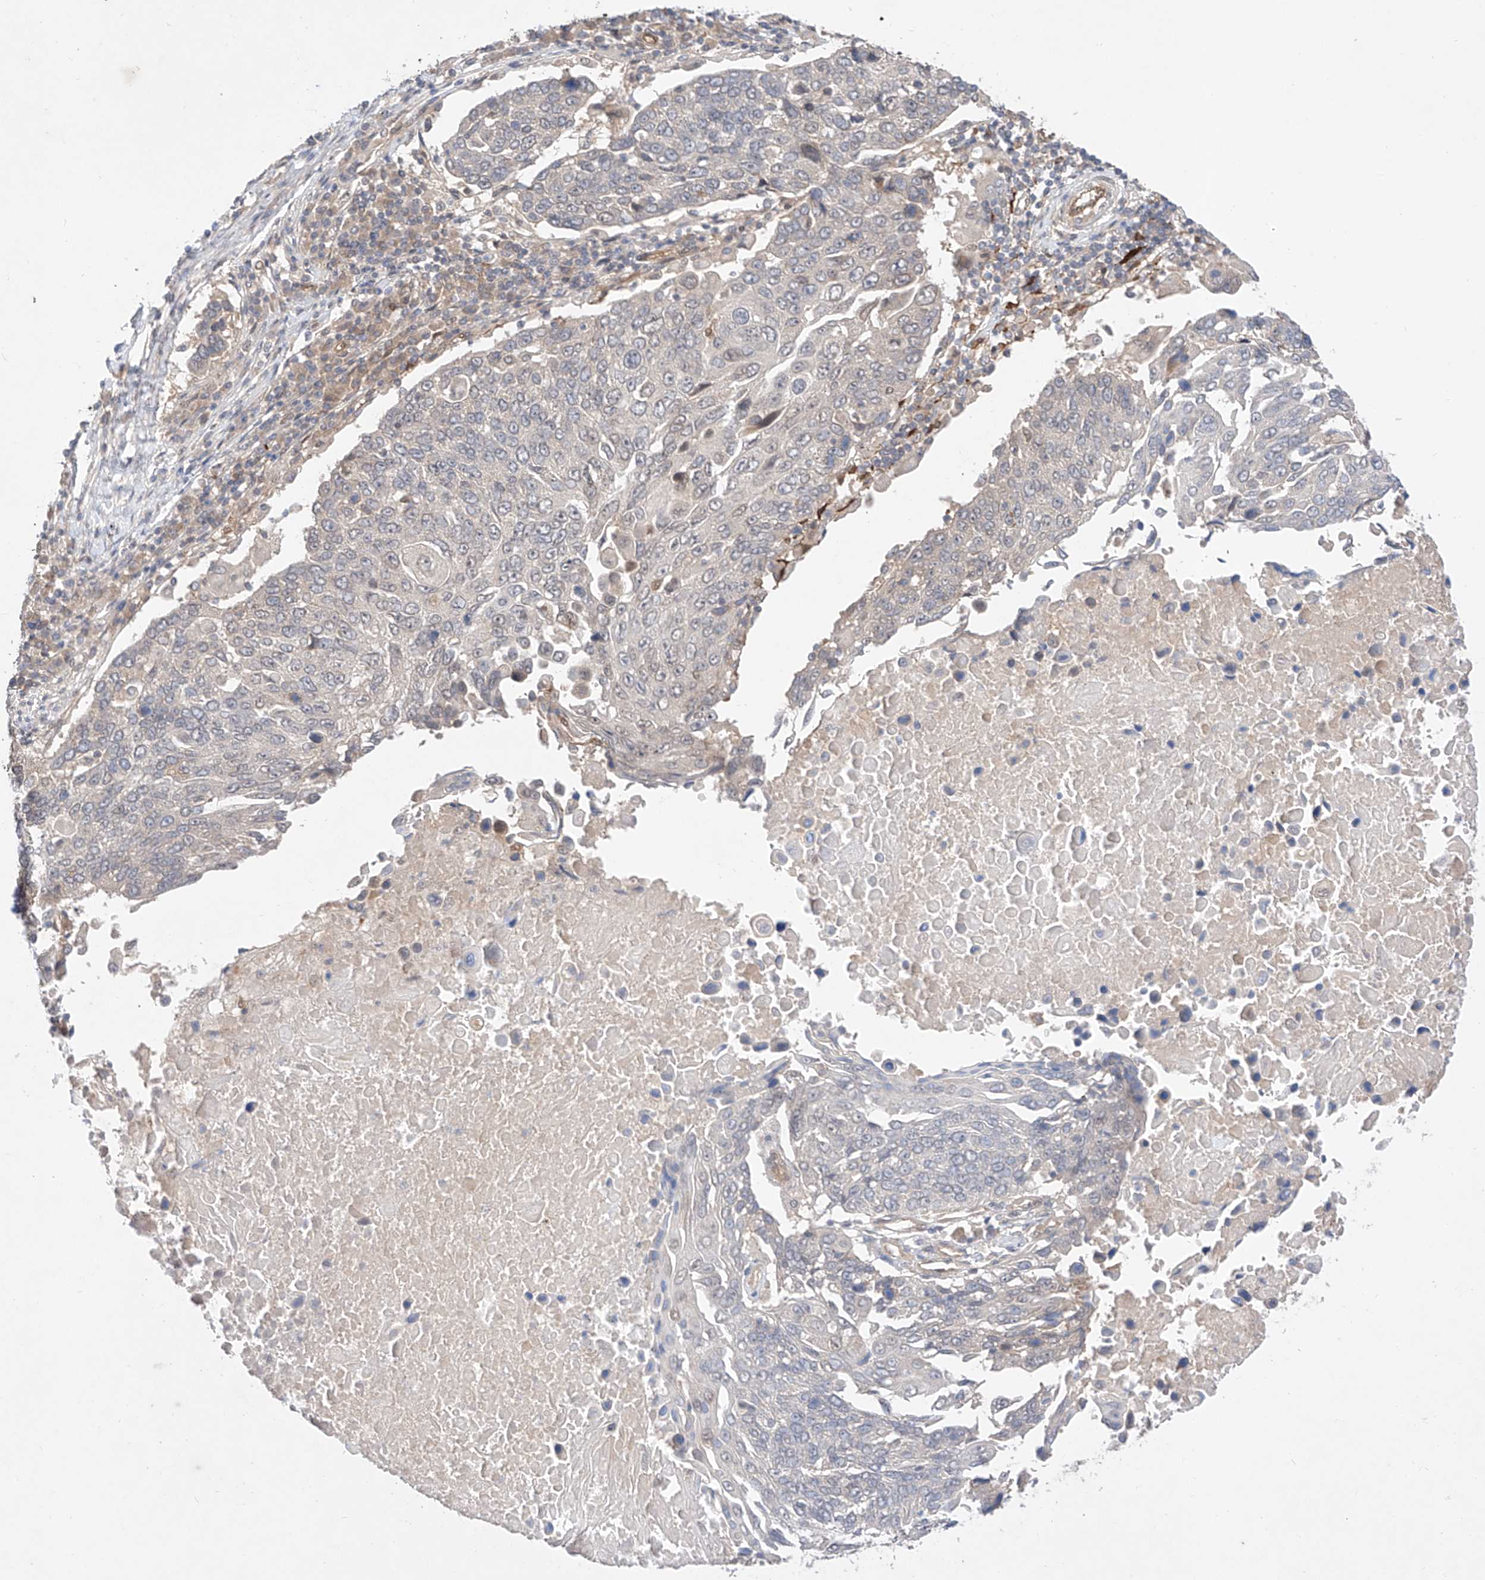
{"staining": {"intensity": "negative", "quantity": "none", "location": "none"}, "tissue": "lung cancer", "cell_type": "Tumor cells", "image_type": "cancer", "snomed": [{"axis": "morphology", "description": "Squamous cell carcinoma, NOS"}, {"axis": "topography", "description": "Lung"}], "caption": "DAB (3,3'-diaminobenzidine) immunohistochemical staining of human squamous cell carcinoma (lung) demonstrates no significant positivity in tumor cells.", "gene": "ZNF124", "patient": {"sex": "male", "age": 66}}